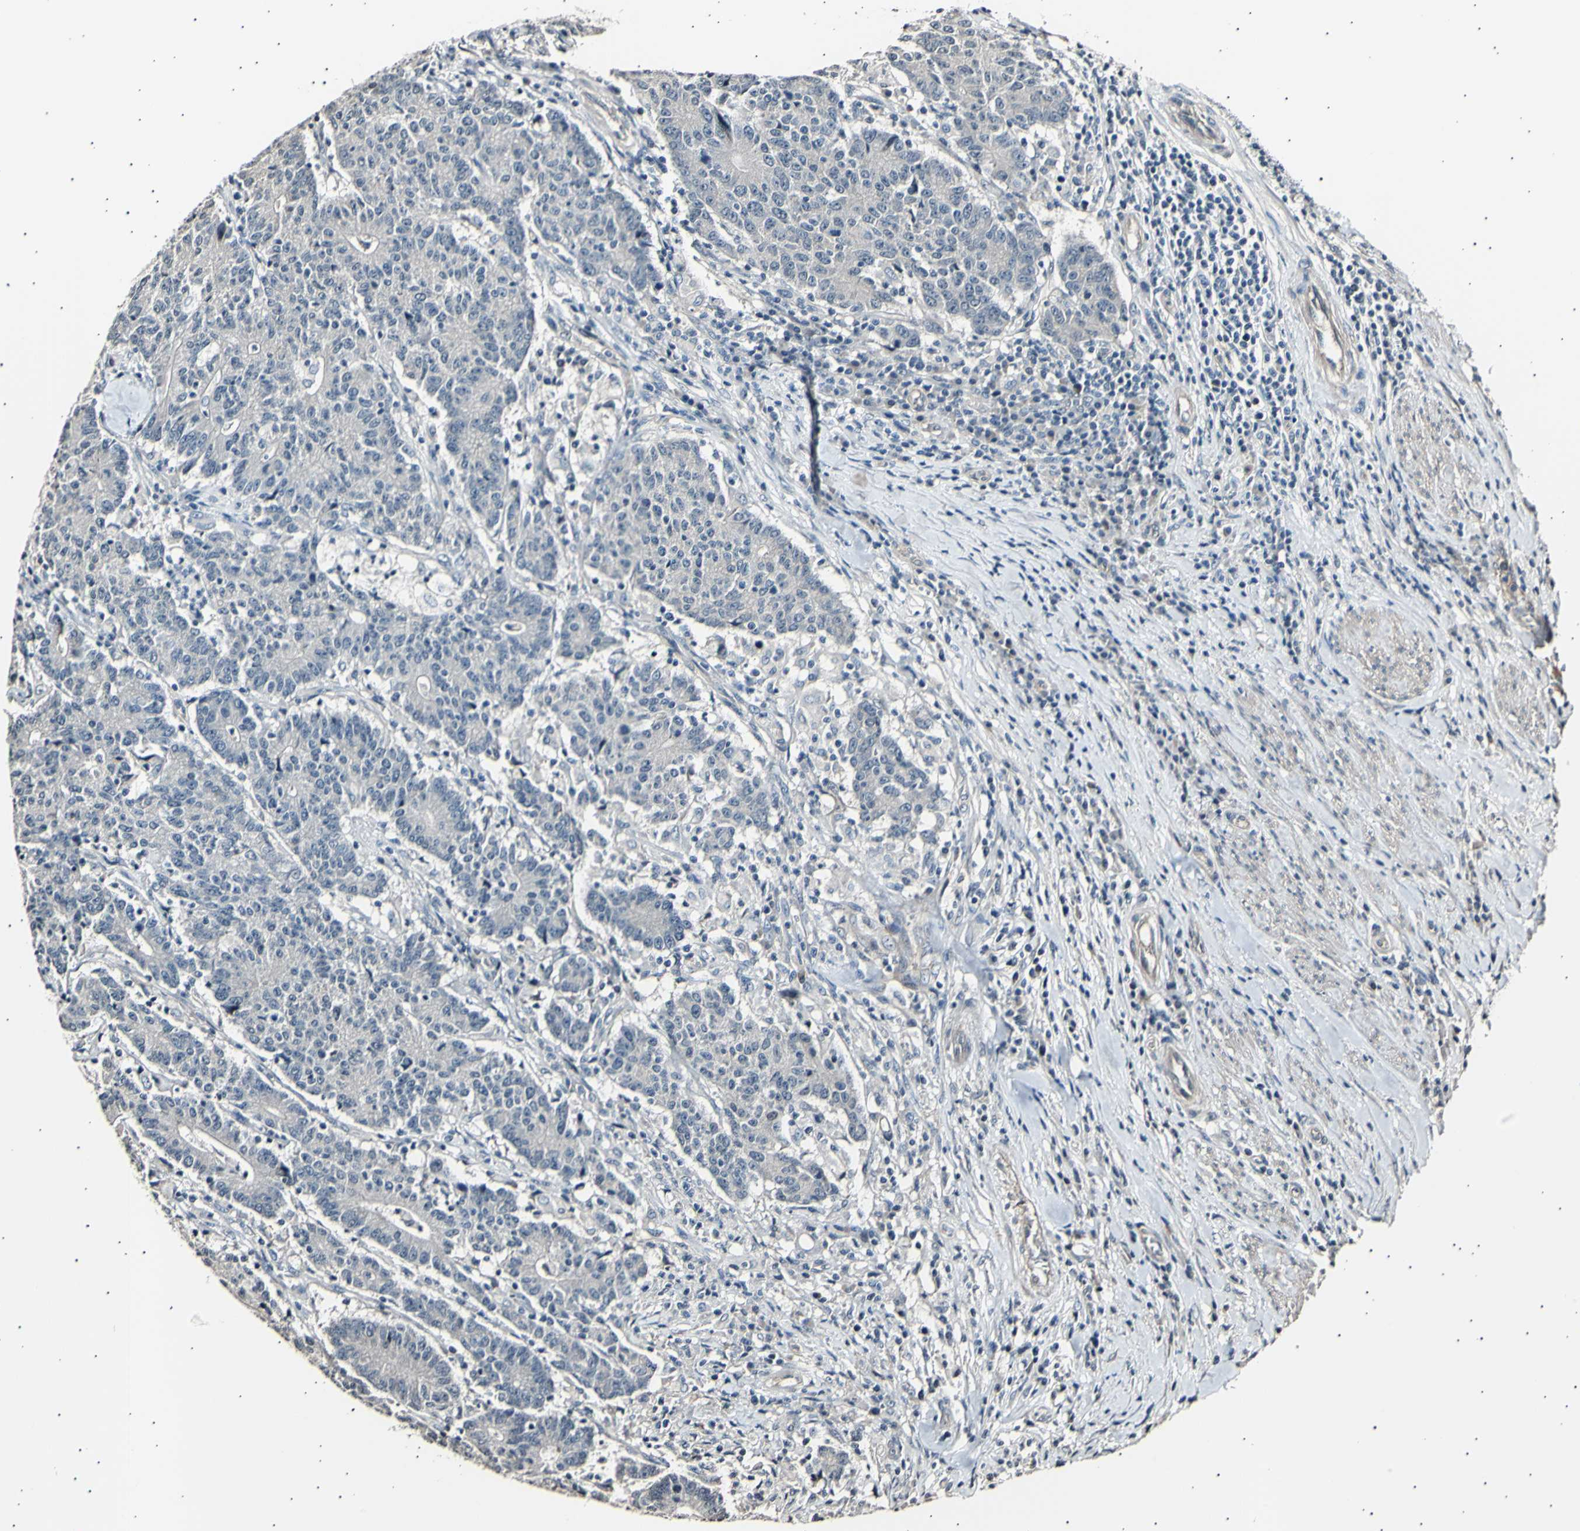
{"staining": {"intensity": "negative", "quantity": "none", "location": "none"}, "tissue": "colorectal cancer", "cell_type": "Tumor cells", "image_type": "cancer", "snomed": [{"axis": "morphology", "description": "Normal tissue, NOS"}, {"axis": "morphology", "description": "Adenocarcinoma, NOS"}, {"axis": "topography", "description": "Colon"}], "caption": "Immunohistochemical staining of human colorectal adenocarcinoma demonstrates no significant staining in tumor cells.", "gene": "AK1", "patient": {"sex": "female", "age": 75}}